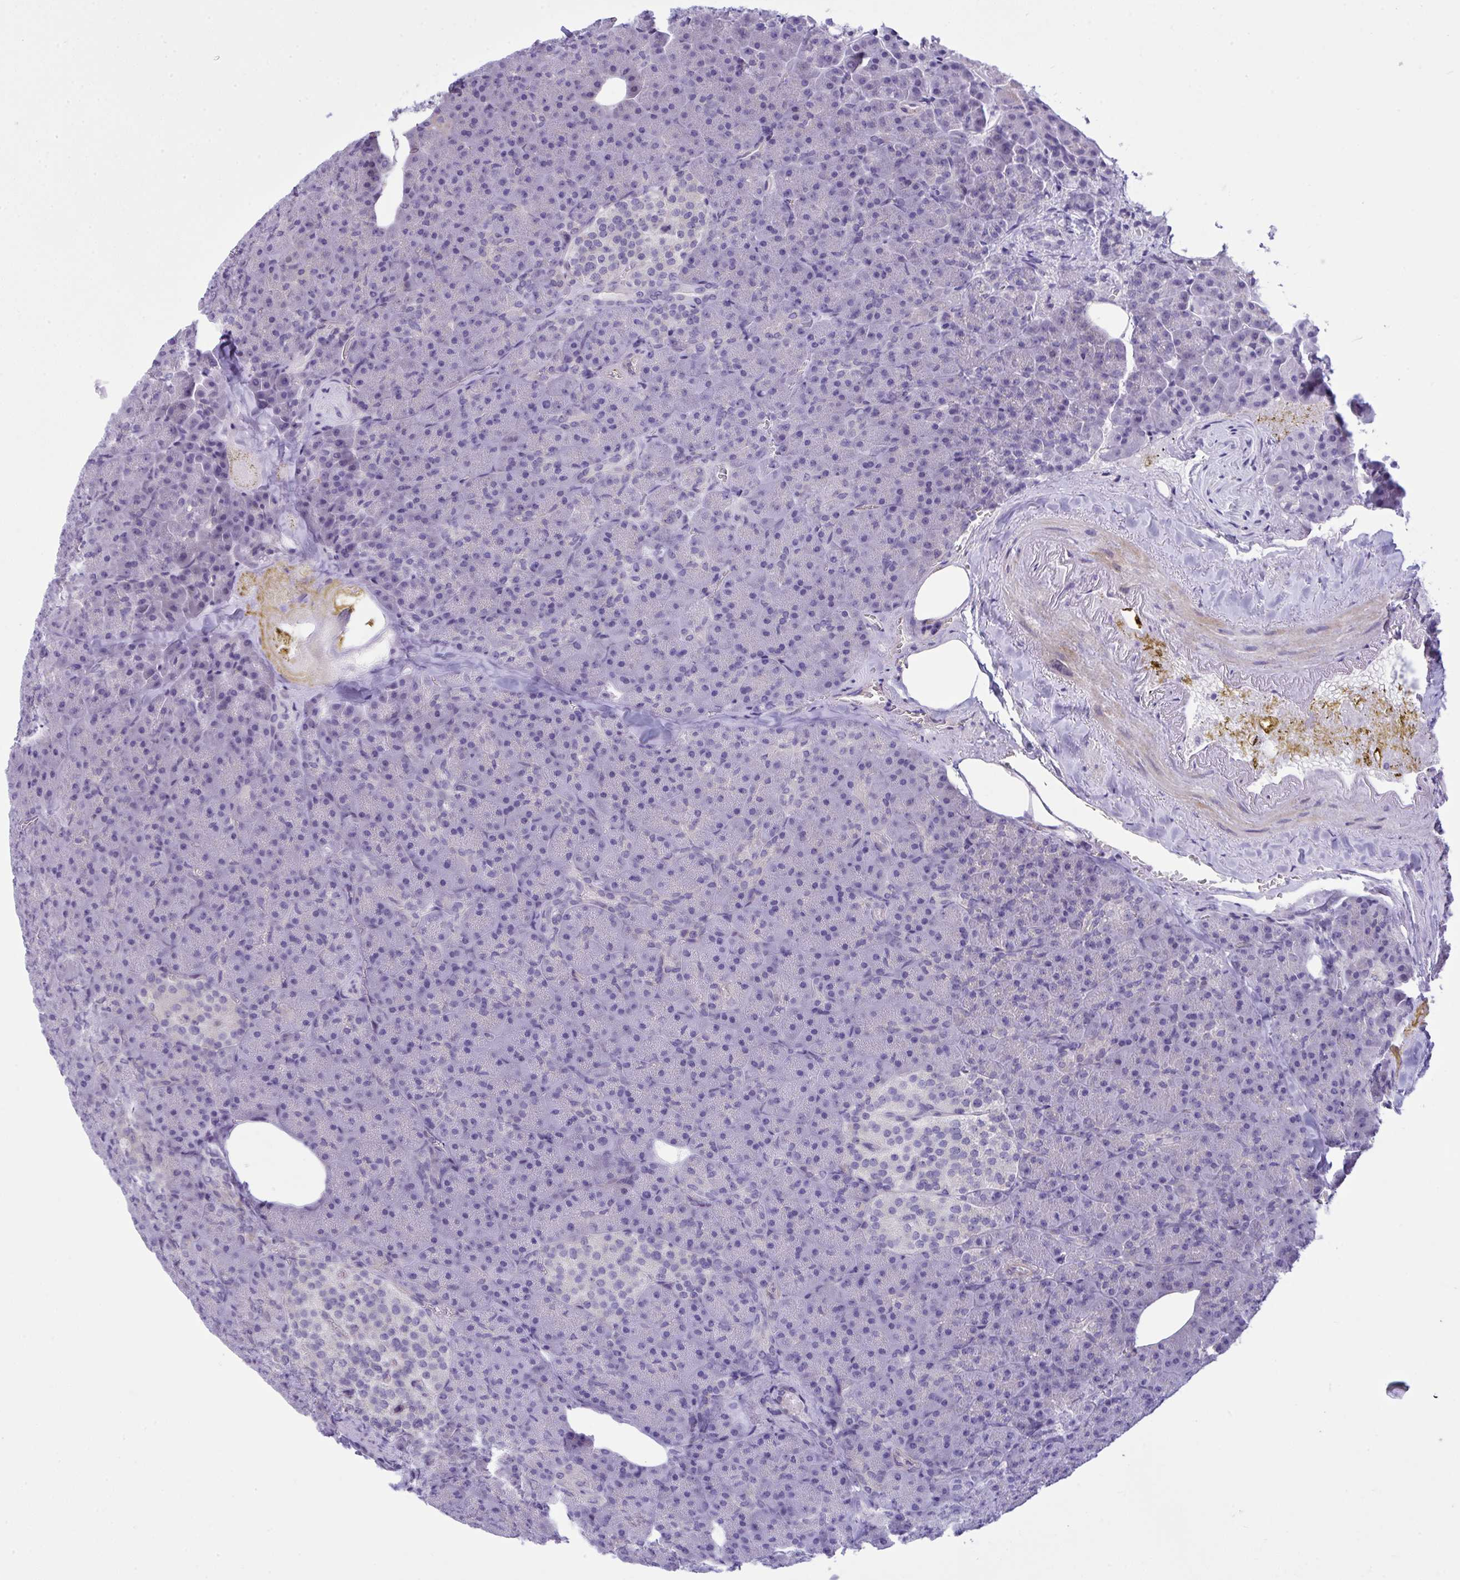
{"staining": {"intensity": "negative", "quantity": "none", "location": "none"}, "tissue": "pancreas", "cell_type": "Exocrine glandular cells", "image_type": "normal", "snomed": [{"axis": "morphology", "description": "Normal tissue, NOS"}, {"axis": "topography", "description": "Pancreas"}], "caption": "Exocrine glandular cells are negative for brown protein staining in benign pancreas. (Stains: DAB (3,3'-diaminobenzidine) immunohistochemistry (IHC) with hematoxylin counter stain, Microscopy: brightfield microscopy at high magnification).", "gene": "WDR97", "patient": {"sex": "female", "age": 74}}